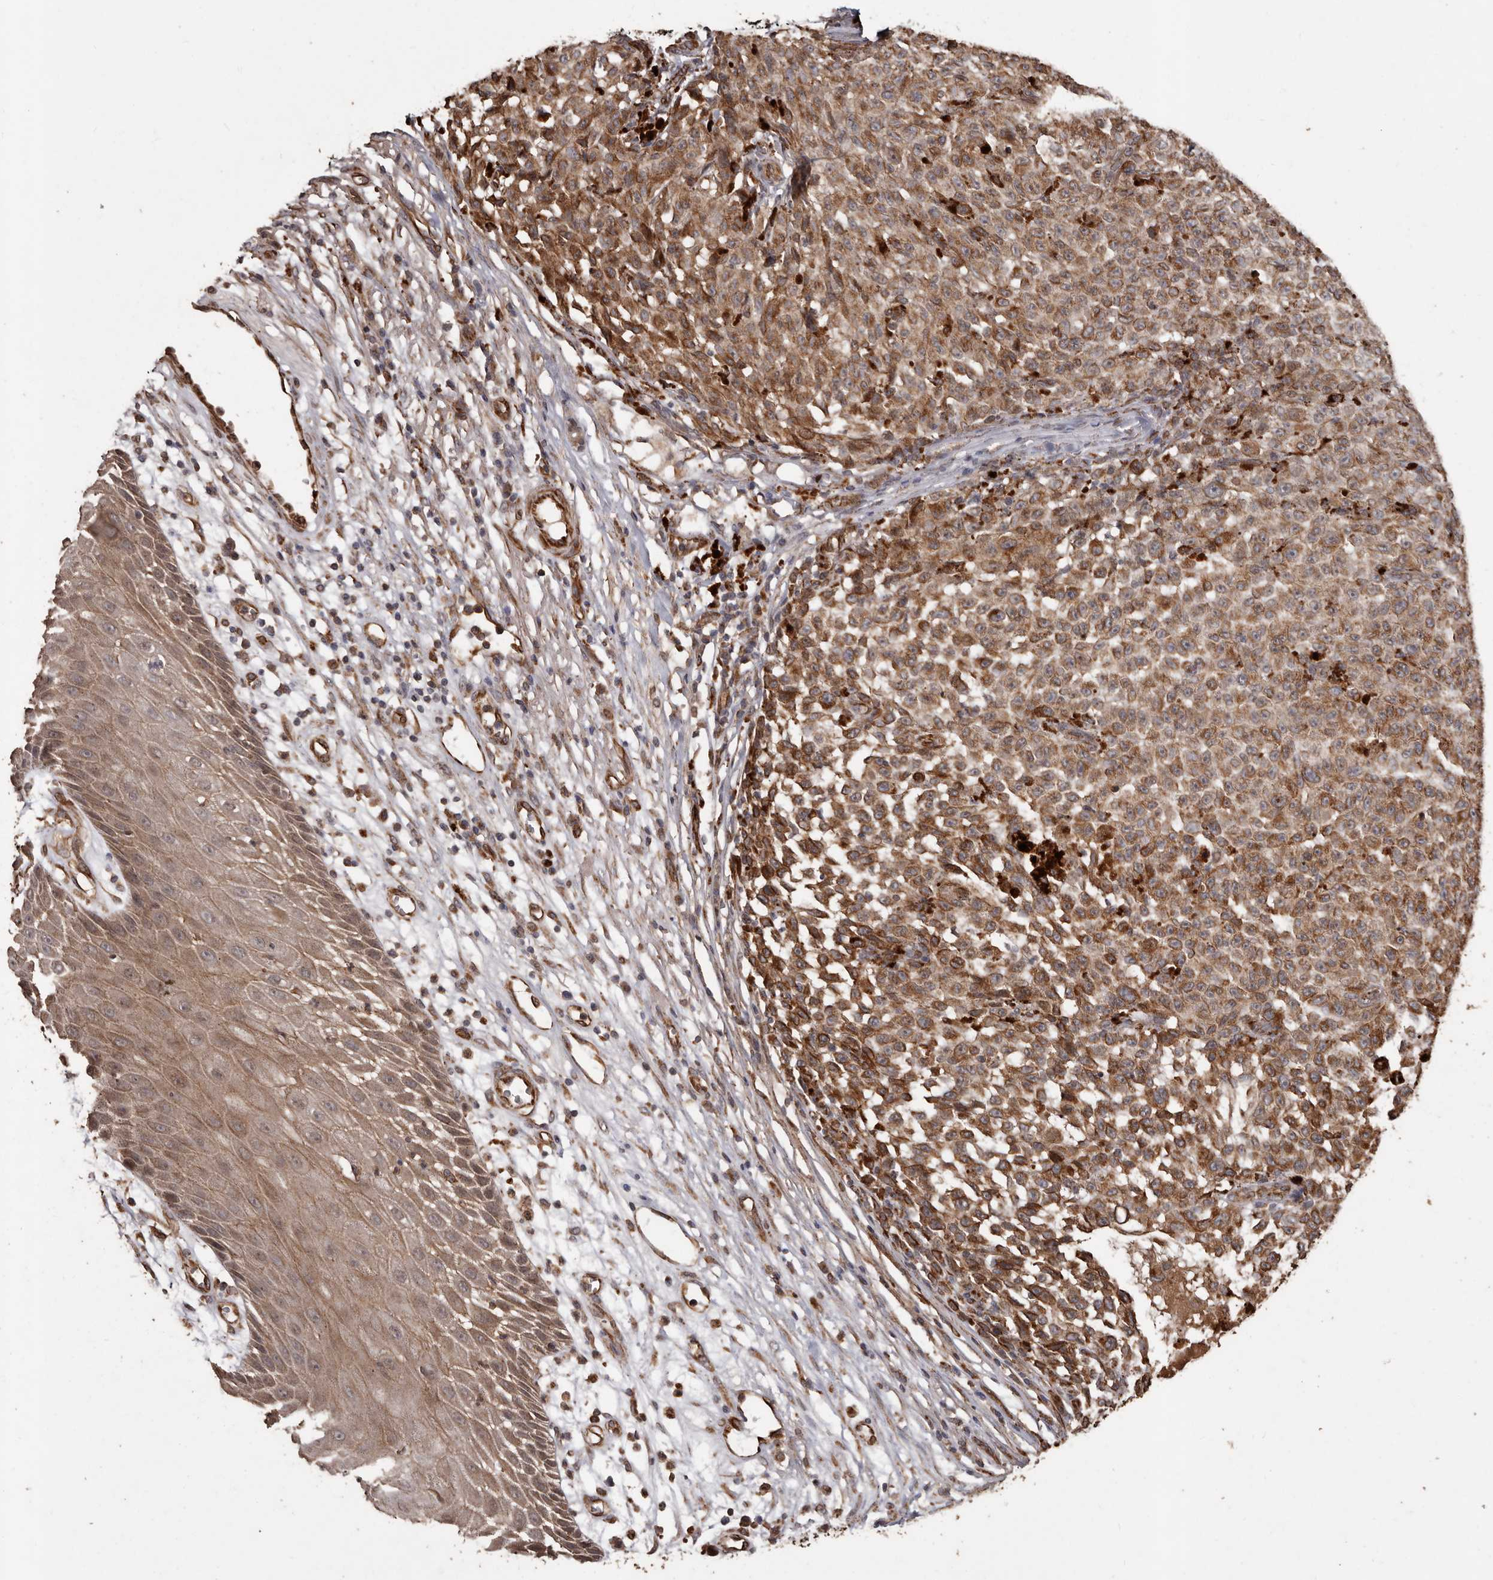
{"staining": {"intensity": "moderate", "quantity": ">75%", "location": "cytoplasmic/membranous"}, "tissue": "melanoma", "cell_type": "Tumor cells", "image_type": "cancer", "snomed": [{"axis": "morphology", "description": "Malignant melanoma, NOS"}, {"axis": "topography", "description": "Skin"}], "caption": "Brown immunohistochemical staining in melanoma shows moderate cytoplasmic/membranous positivity in approximately >75% of tumor cells. (DAB IHC, brown staining for protein, blue staining for nuclei).", "gene": "BRAT1", "patient": {"sex": "female", "age": 82}}